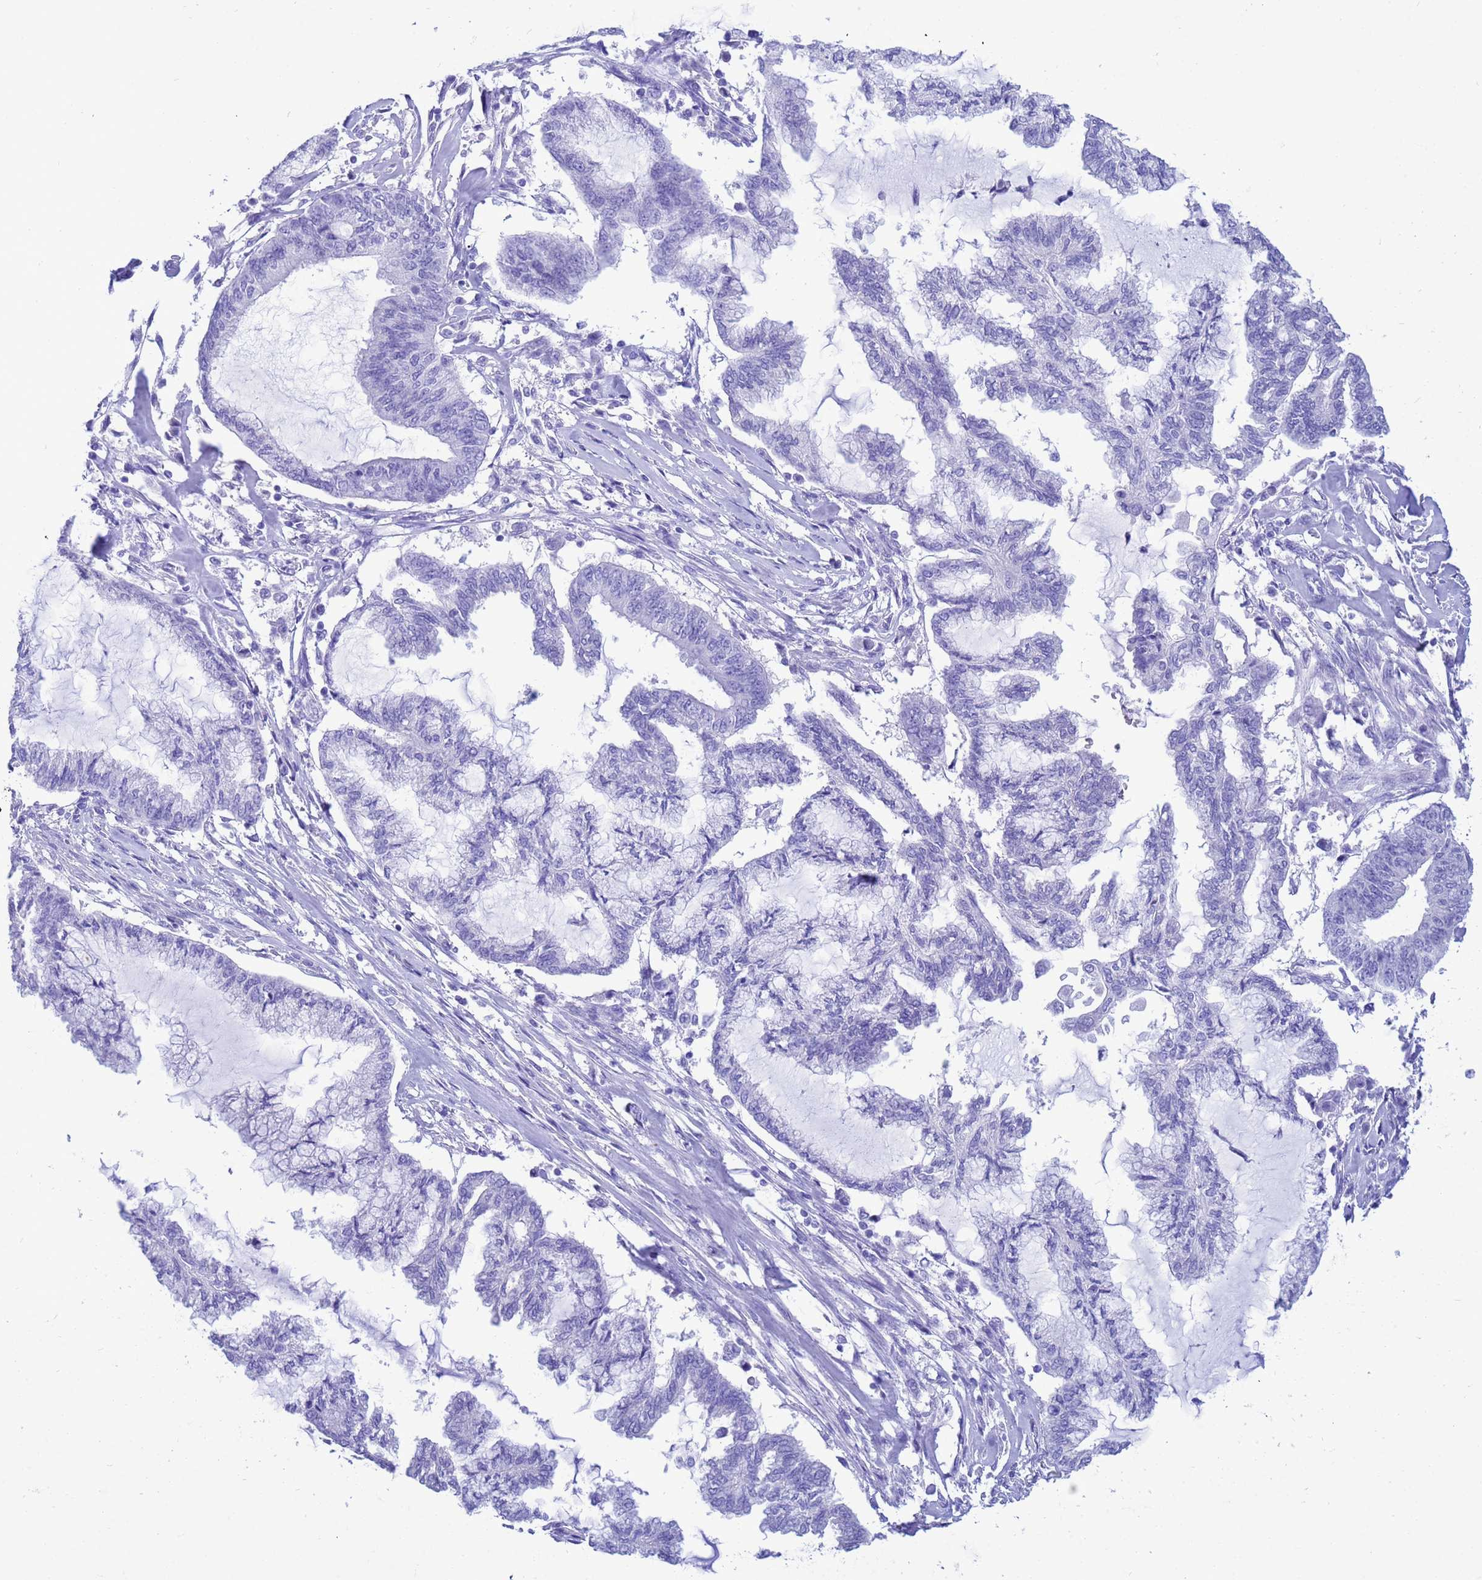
{"staining": {"intensity": "negative", "quantity": "none", "location": "none"}, "tissue": "endometrial cancer", "cell_type": "Tumor cells", "image_type": "cancer", "snomed": [{"axis": "morphology", "description": "Adenocarcinoma, NOS"}, {"axis": "topography", "description": "Endometrium"}], "caption": "Histopathology image shows no protein expression in tumor cells of endometrial cancer tissue.", "gene": "AKR1C2", "patient": {"sex": "female", "age": 86}}